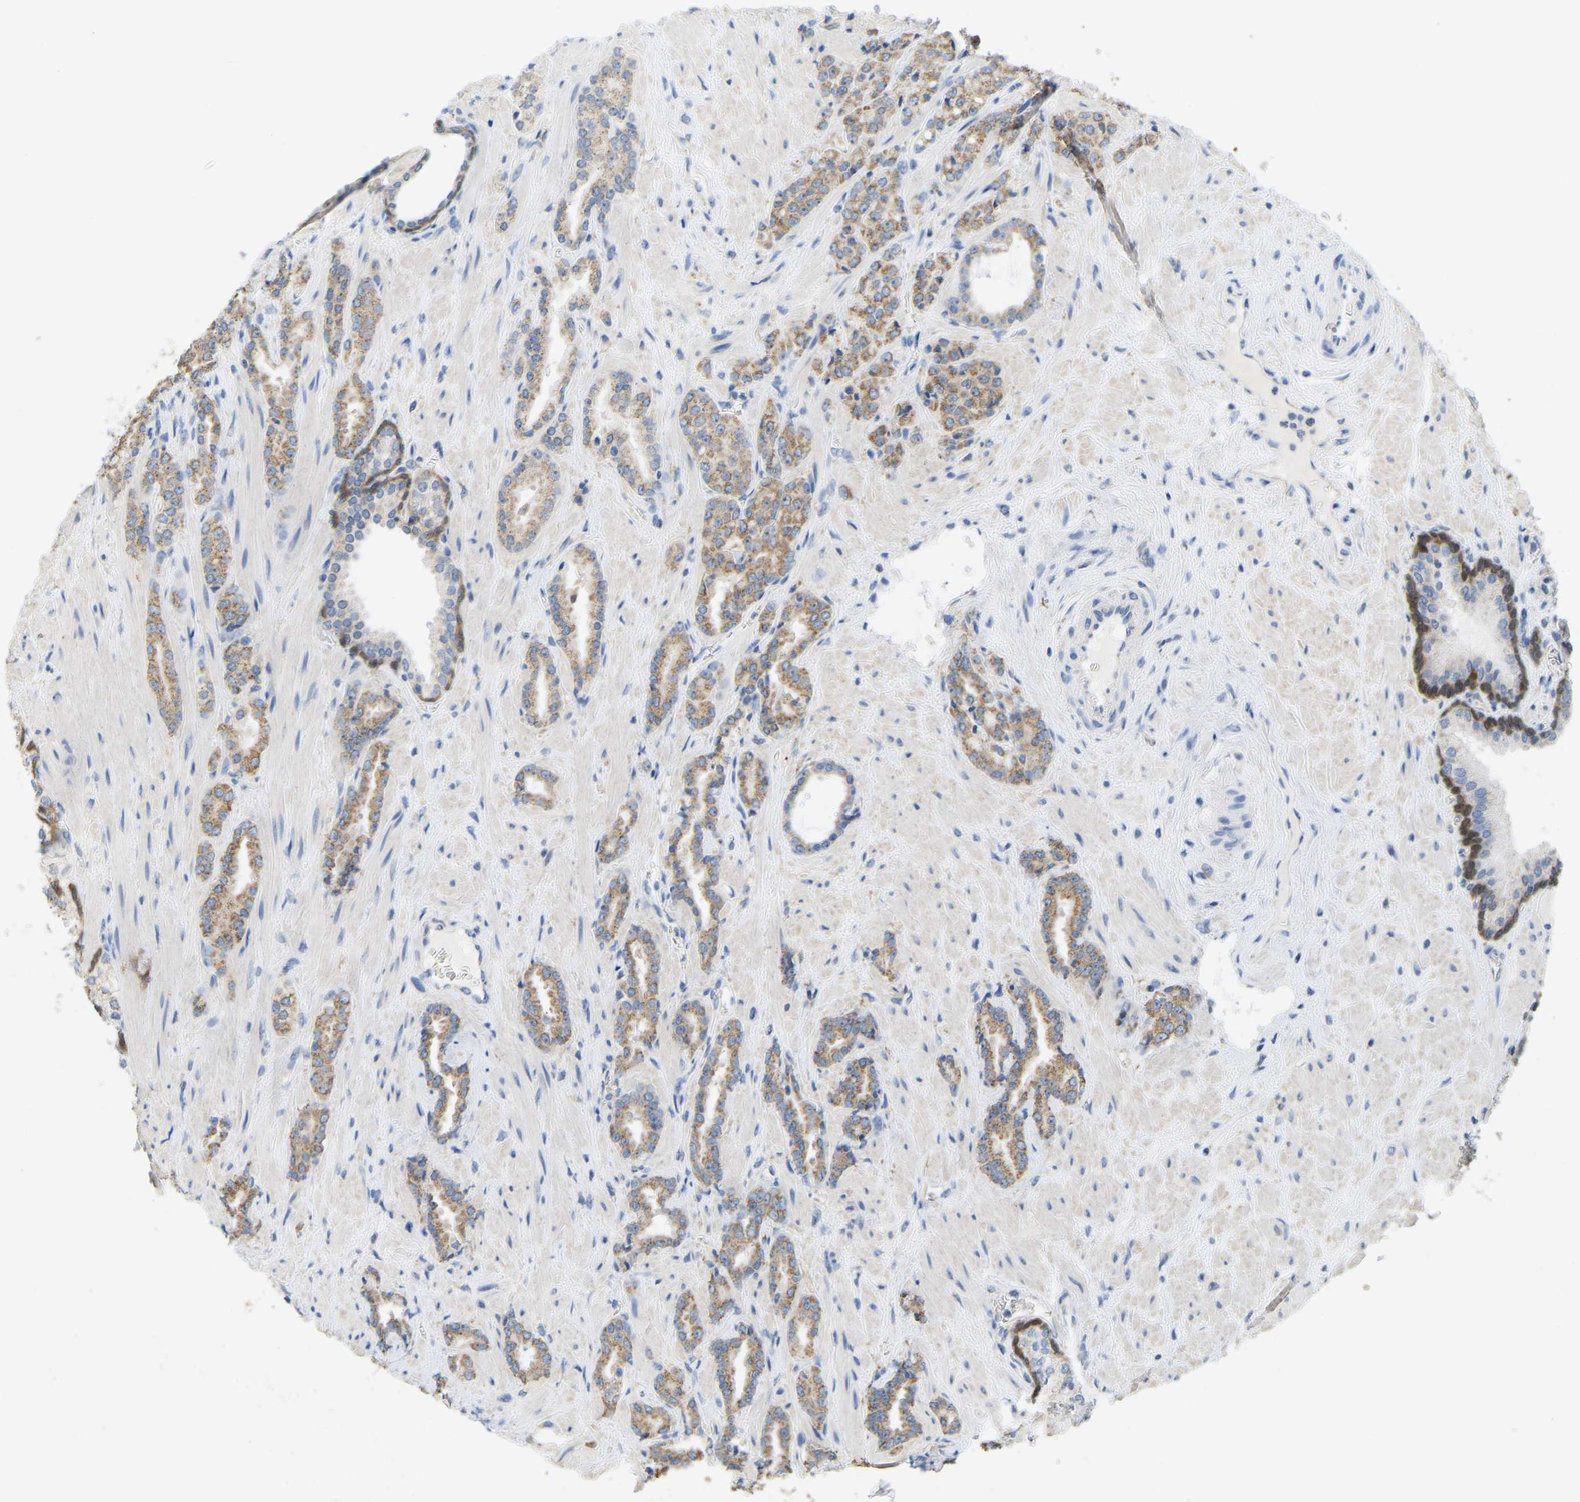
{"staining": {"intensity": "moderate", "quantity": ">75%", "location": "cytoplasmic/membranous"}, "tissue": "prostate cancer", "cell_type": "Tumor cells", "image_type": "cancer", "snomed": [{"axis": "morphology", "description": "Adenocarcinoma, High grade"}, {"axis": "topography", "description": "Prostate"}], "caption": "Tumor cells show medium levels of moderate cytoplasmic/membranous staining in approximately >75% of cells in prostate cancer (adenocarcinoma (high-grade)).", "gene": "SERPINB5", "patient": {"sex": "male", "age": 64}}